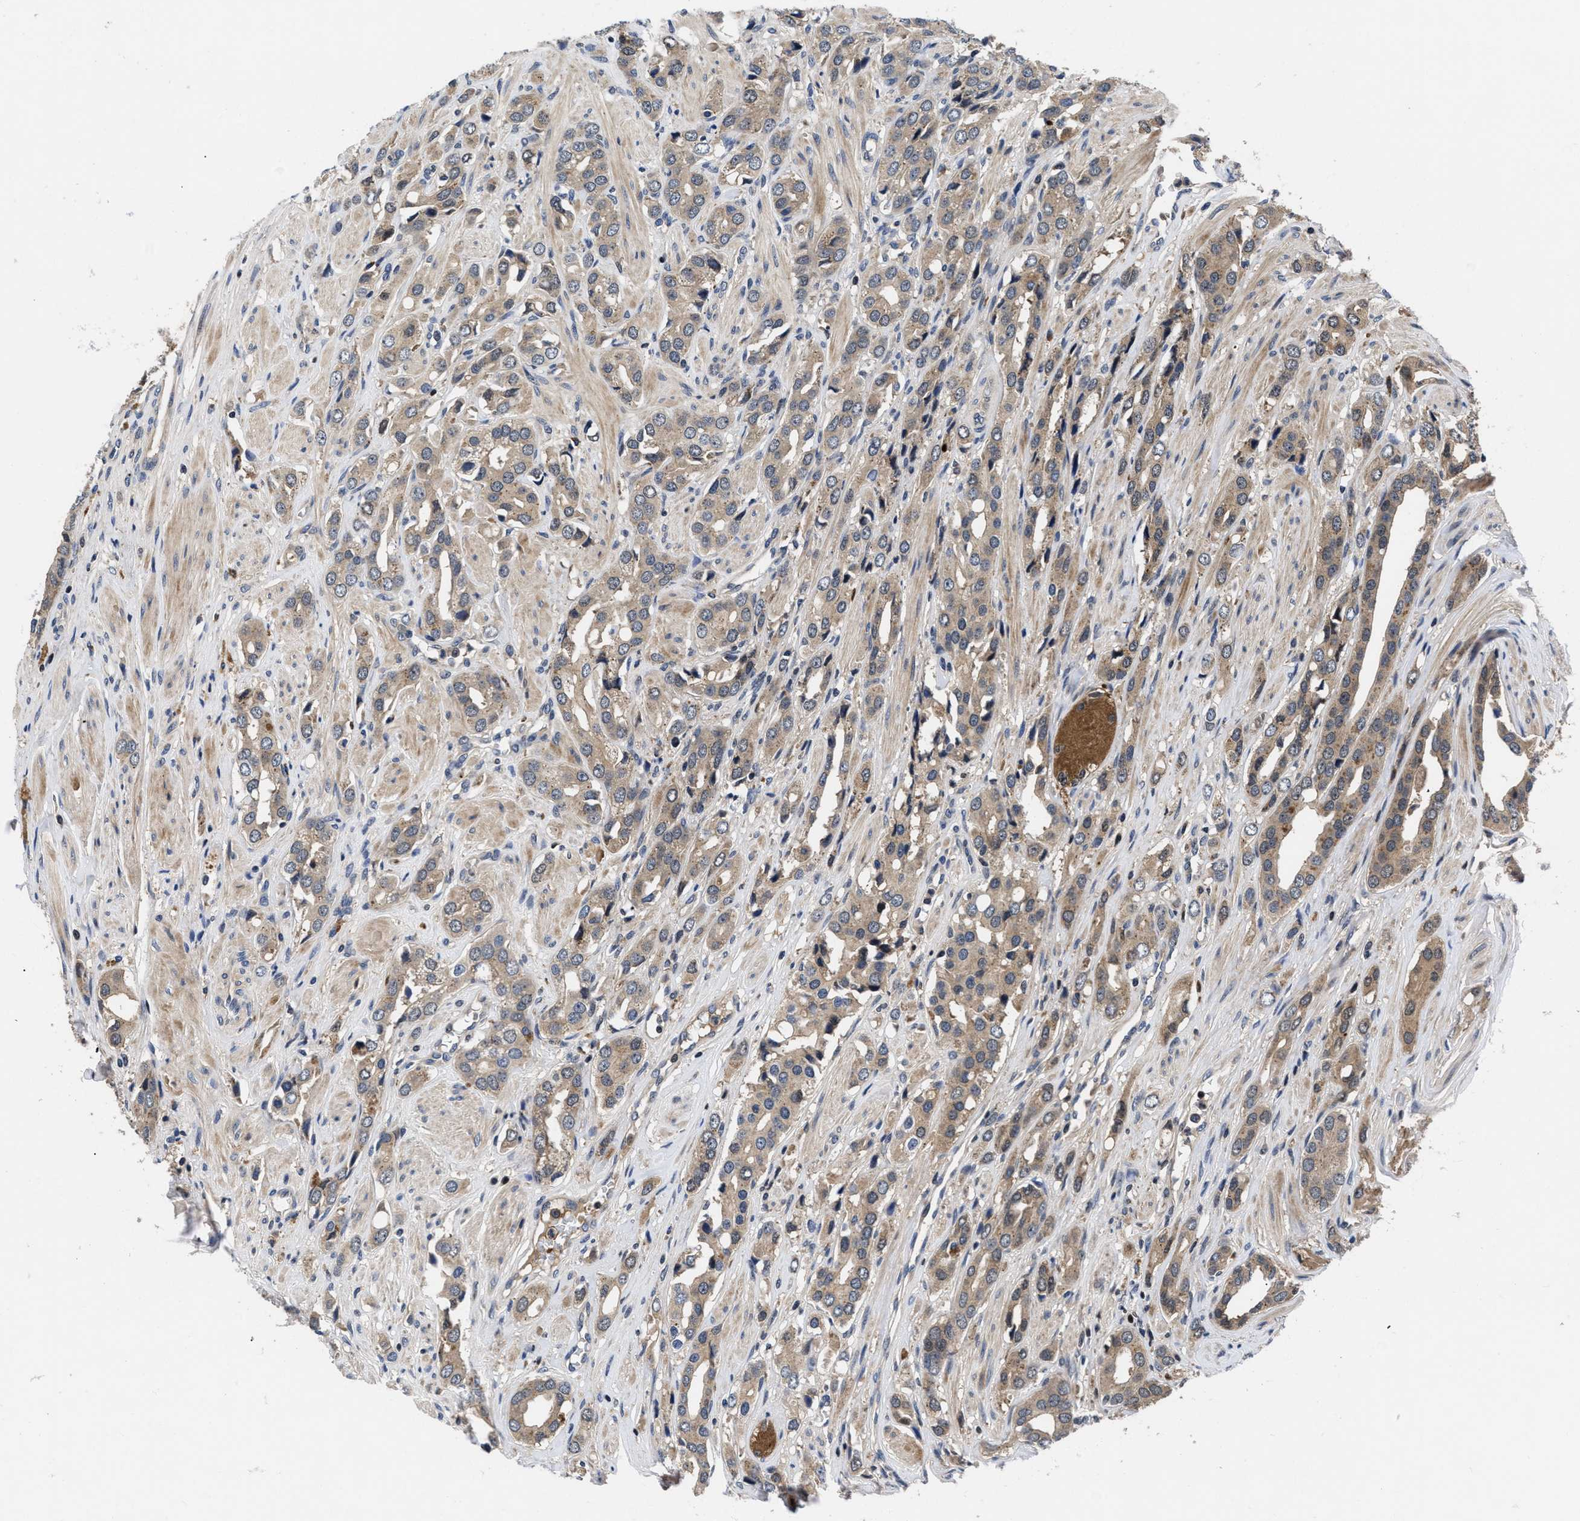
{"staining": {"intensity": "moderate", "quantity": ">75%", "location": "cytoplasmic/membranous"}, "tissue": "prostate cancer", "cell_type": "Tumor cells", "image_type": "cancer", "snomed": [{"axis": "morphology", "description": "Adenocarcinoma, High grade"}, {"axis": "topography", "description": "Prostate"}], "caption": "Prostate cancer stained with a protein marker displays moderate staining in tumor cells.", "gene": "FAM200A", "patient": {"sex": "male", "age": 52}}